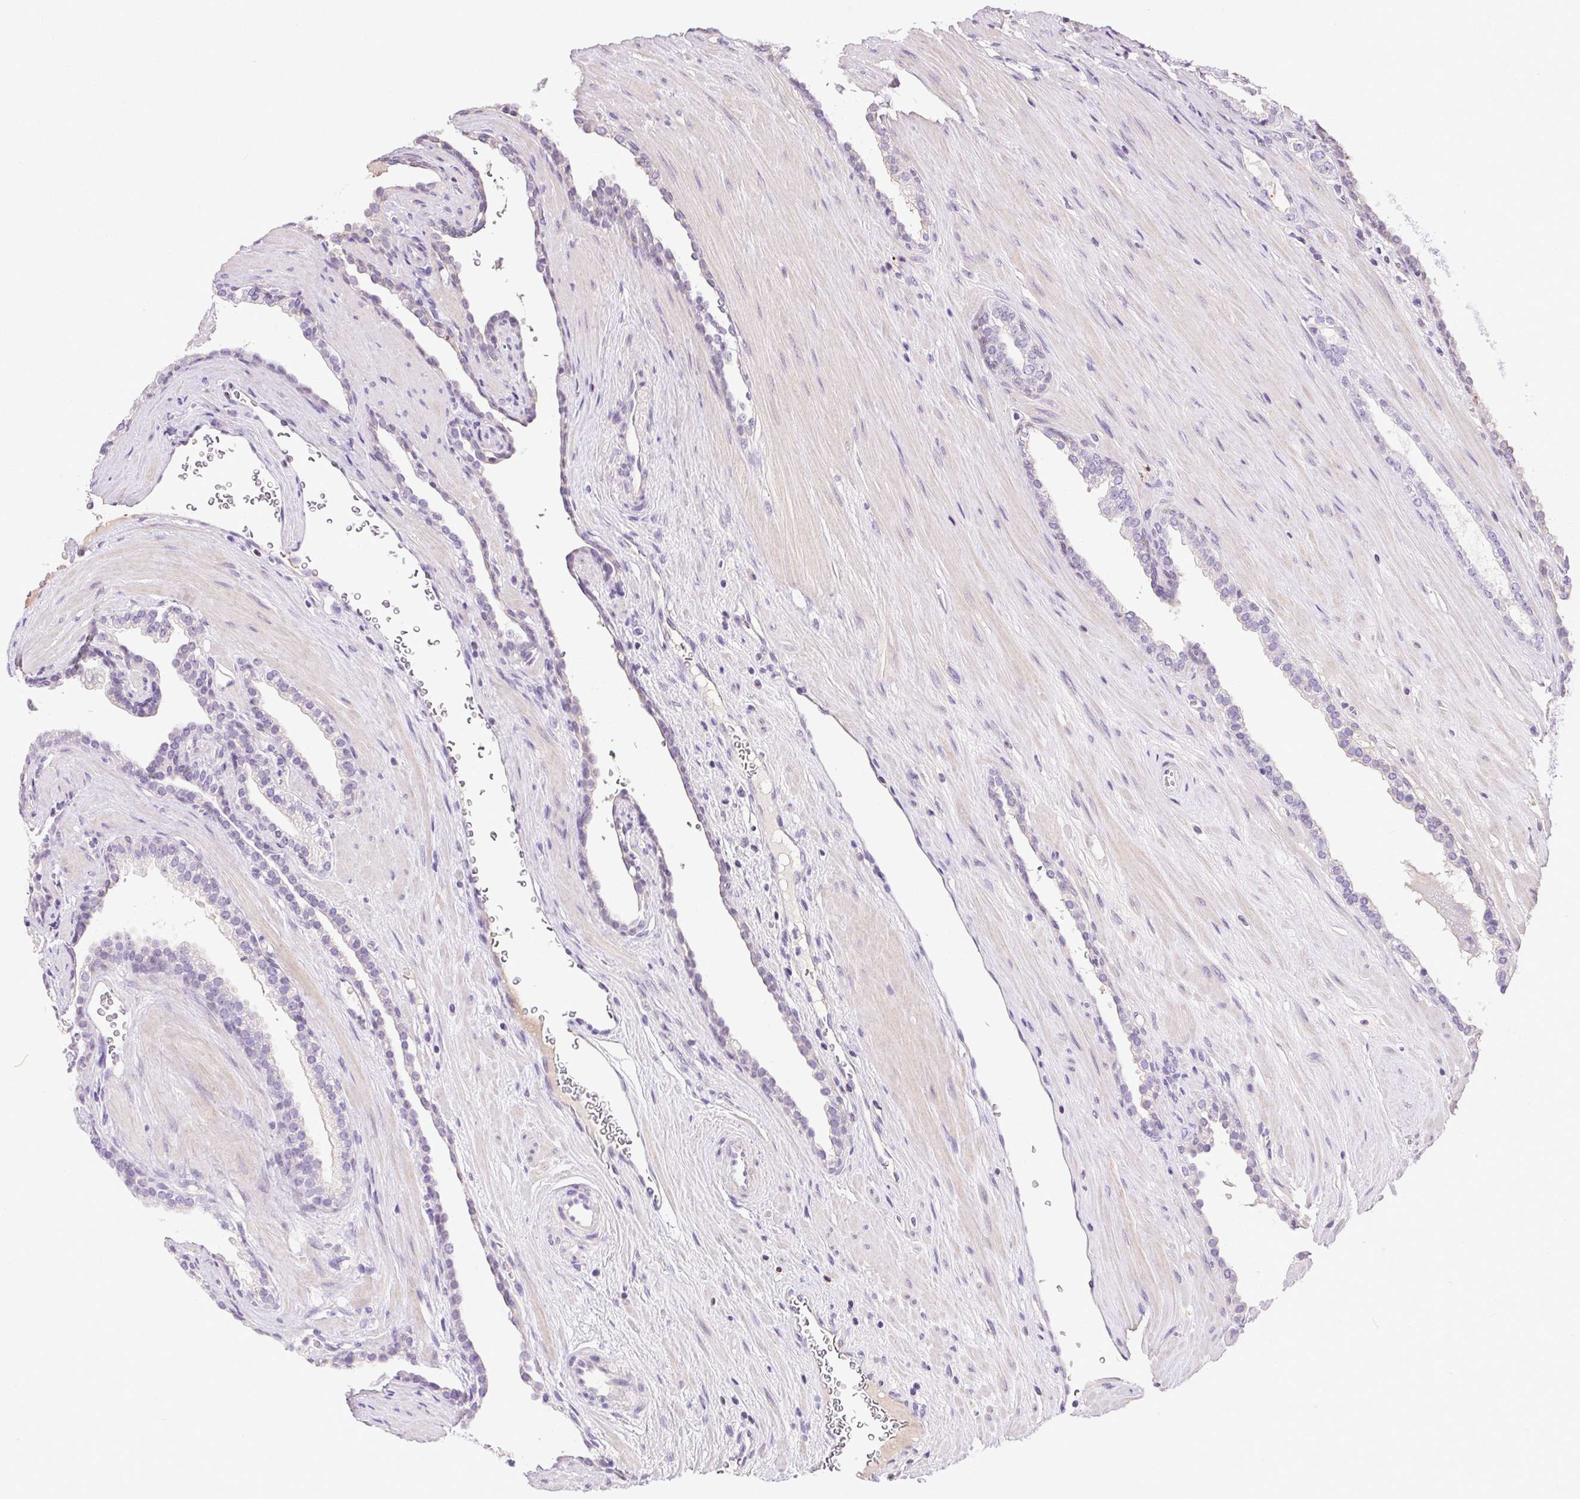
{"staining": {"intensity": "negative", "quantity": "none", "location": "none"}, "tissue": "prostate cancer", "cell_type": "Tumor cells", "image_type": "cancer", "snomed": [{"axis": "morphology", "description": "Adenocarcinoma, High grade"}, {"axis": "topography", "description": "Prostate"}], "caption": "Immunohistochemistry (IHC) of human prostate cancer (adenocarcinoma (high-grade)) displays no staining in tumor cells.", "gene": "SYCE2", "patient": {"sex": "male", "age": 58}}